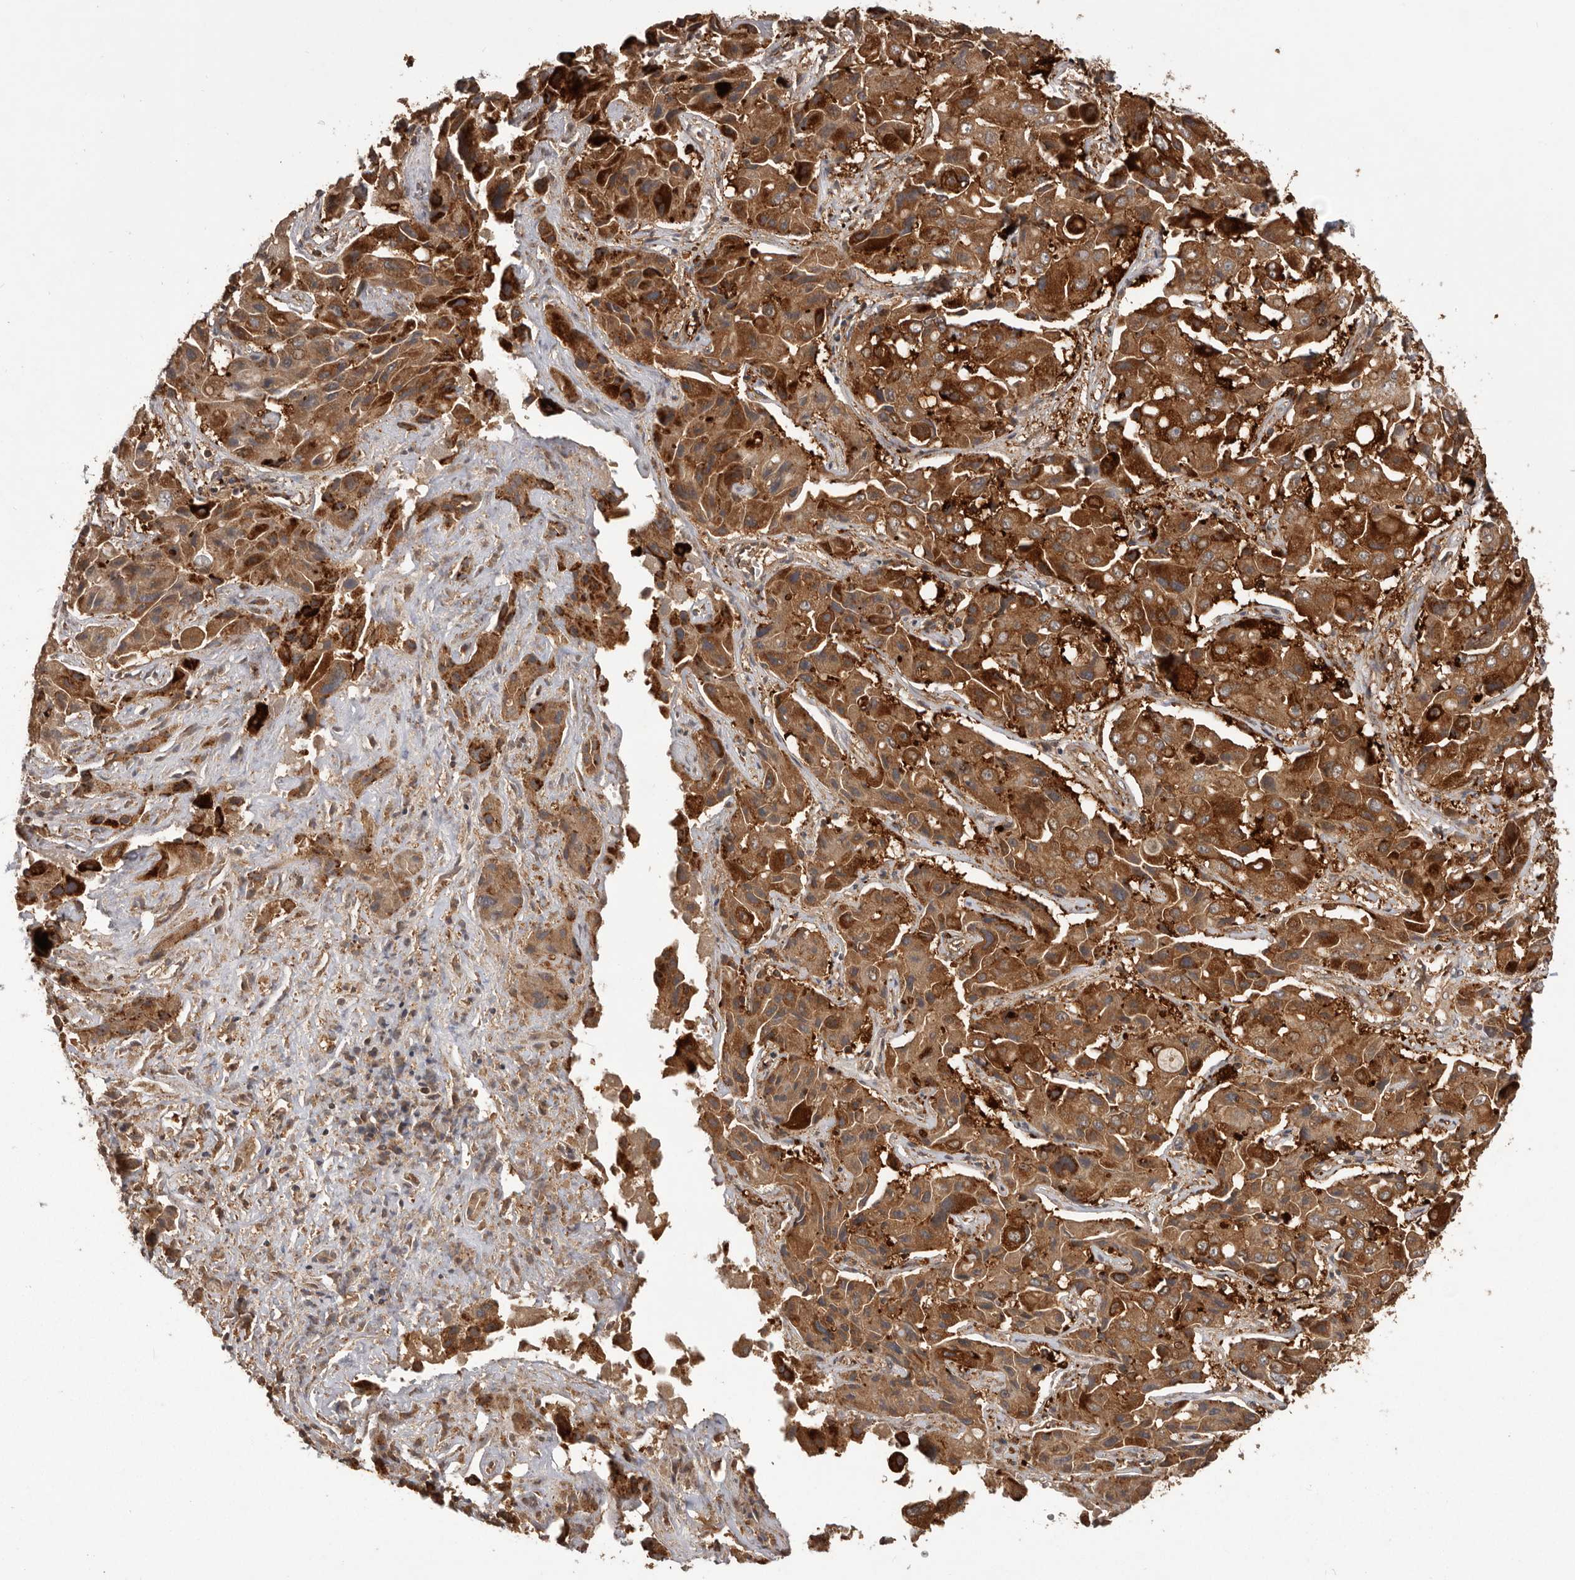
{"staining": {"intensity": "strong", "quantity": ">75%", "location": "cytoplasmic/membranous"}, "tissue": "liver cancer", "cell_type": "Tumor cells", "image_type": "cancer", "snomed": [{"axis": "morphology", "description": "Cholangiocarcinoma"}, {"axis": "topography", "description": "Liver"}], "caption": "There is high levels of strong cytoplasmic/membranous expression in tumor cells of liver cancer (cholangiocarcinoma), as demonstrated by immunohistochemical staining (brown color).", "gene": "SLC22A3", "patient": {"sex": "male", "age": 67}}